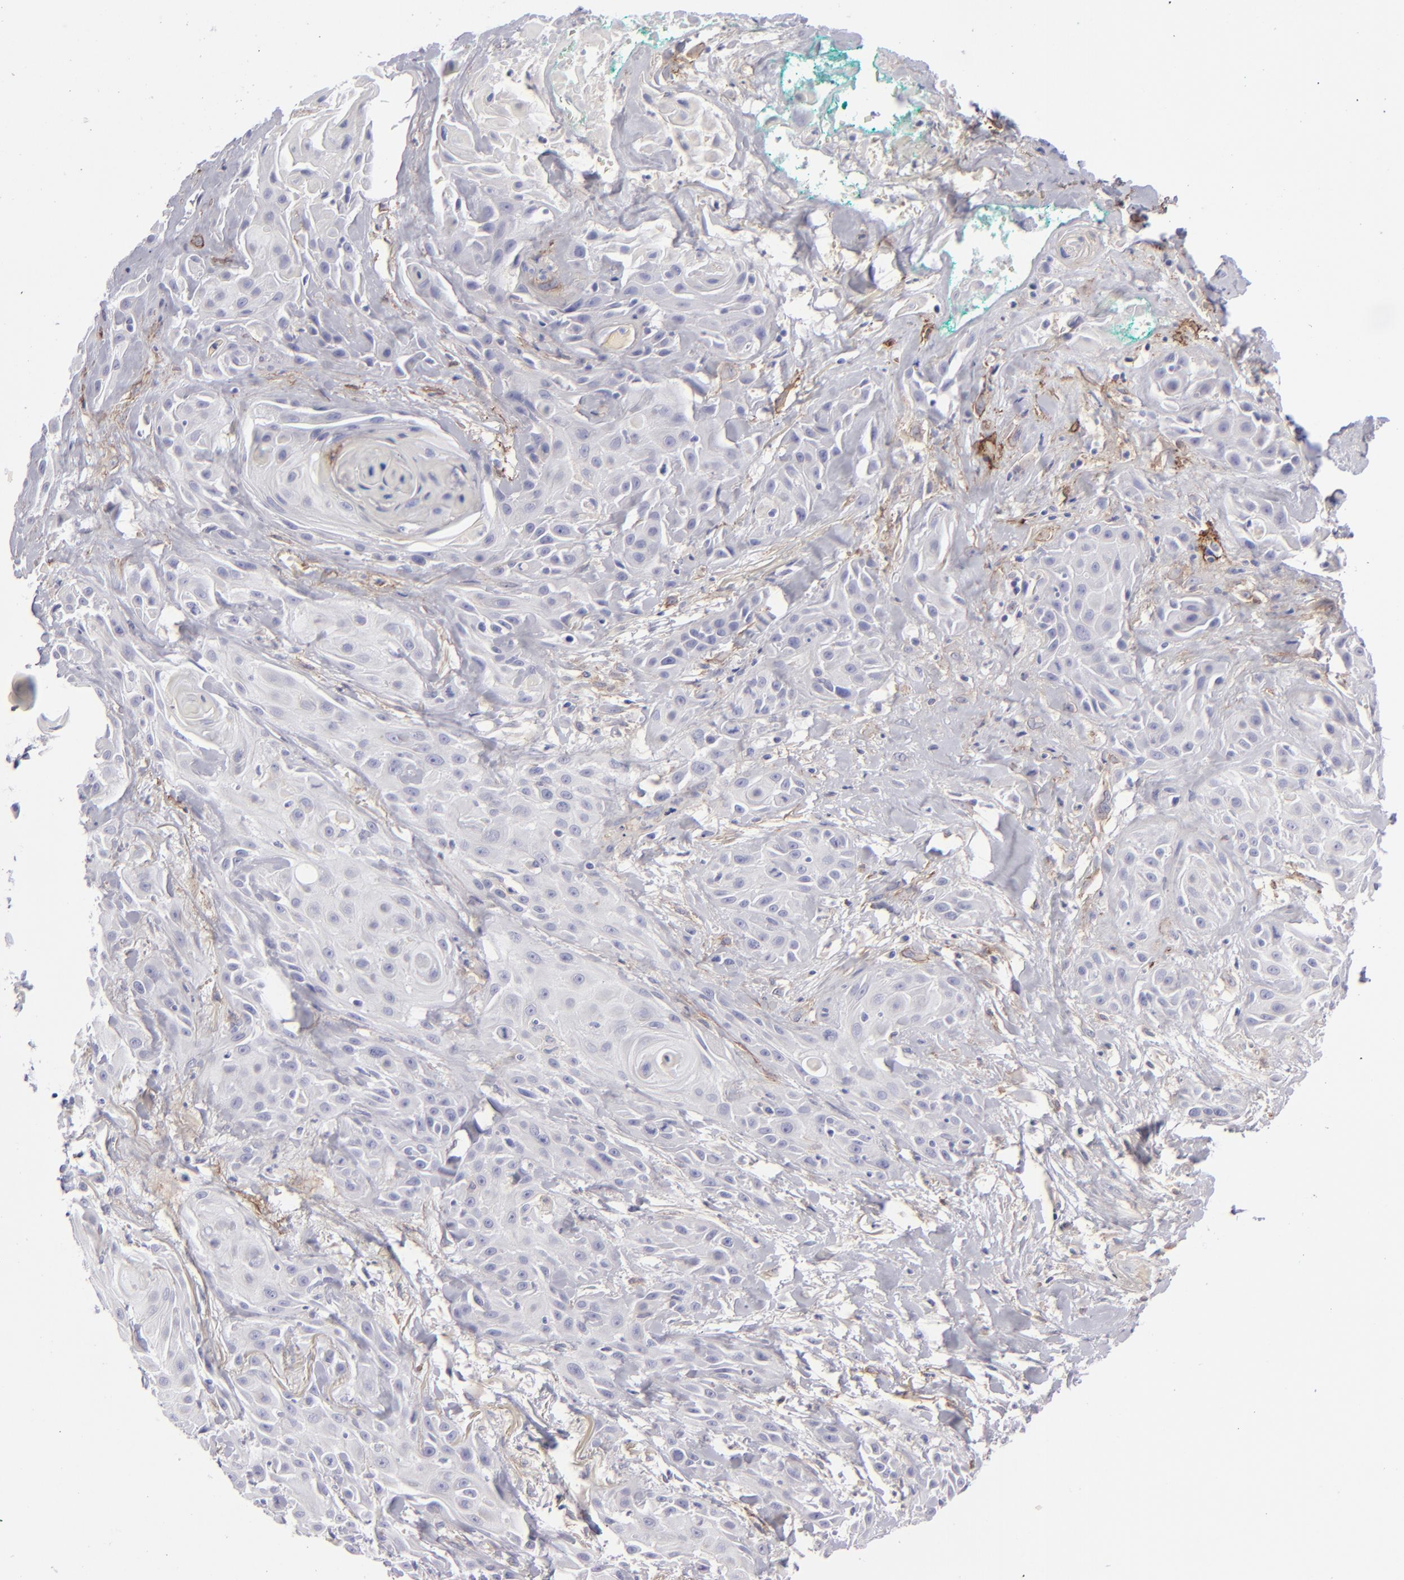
{"staining": {"intensity": "negative", "quantity": "none", "location": "none"}, "tissue": "skin cancer", "cell_type": "Tumor cells", "image_type": "cancer", "snomed": [{"axis": "morphology", "description": "Squamous cell carcinoma, NOS"}, {"axis": "topography", "description": "Skin"}, {"axis": "topography", "description": "Anal"}], "caption": "Tumor cells are negative for protein expression in human skin squamous cell carcinoma.", "gene": "ANPEP", "patient": {"sex": "male", "age": 64}}